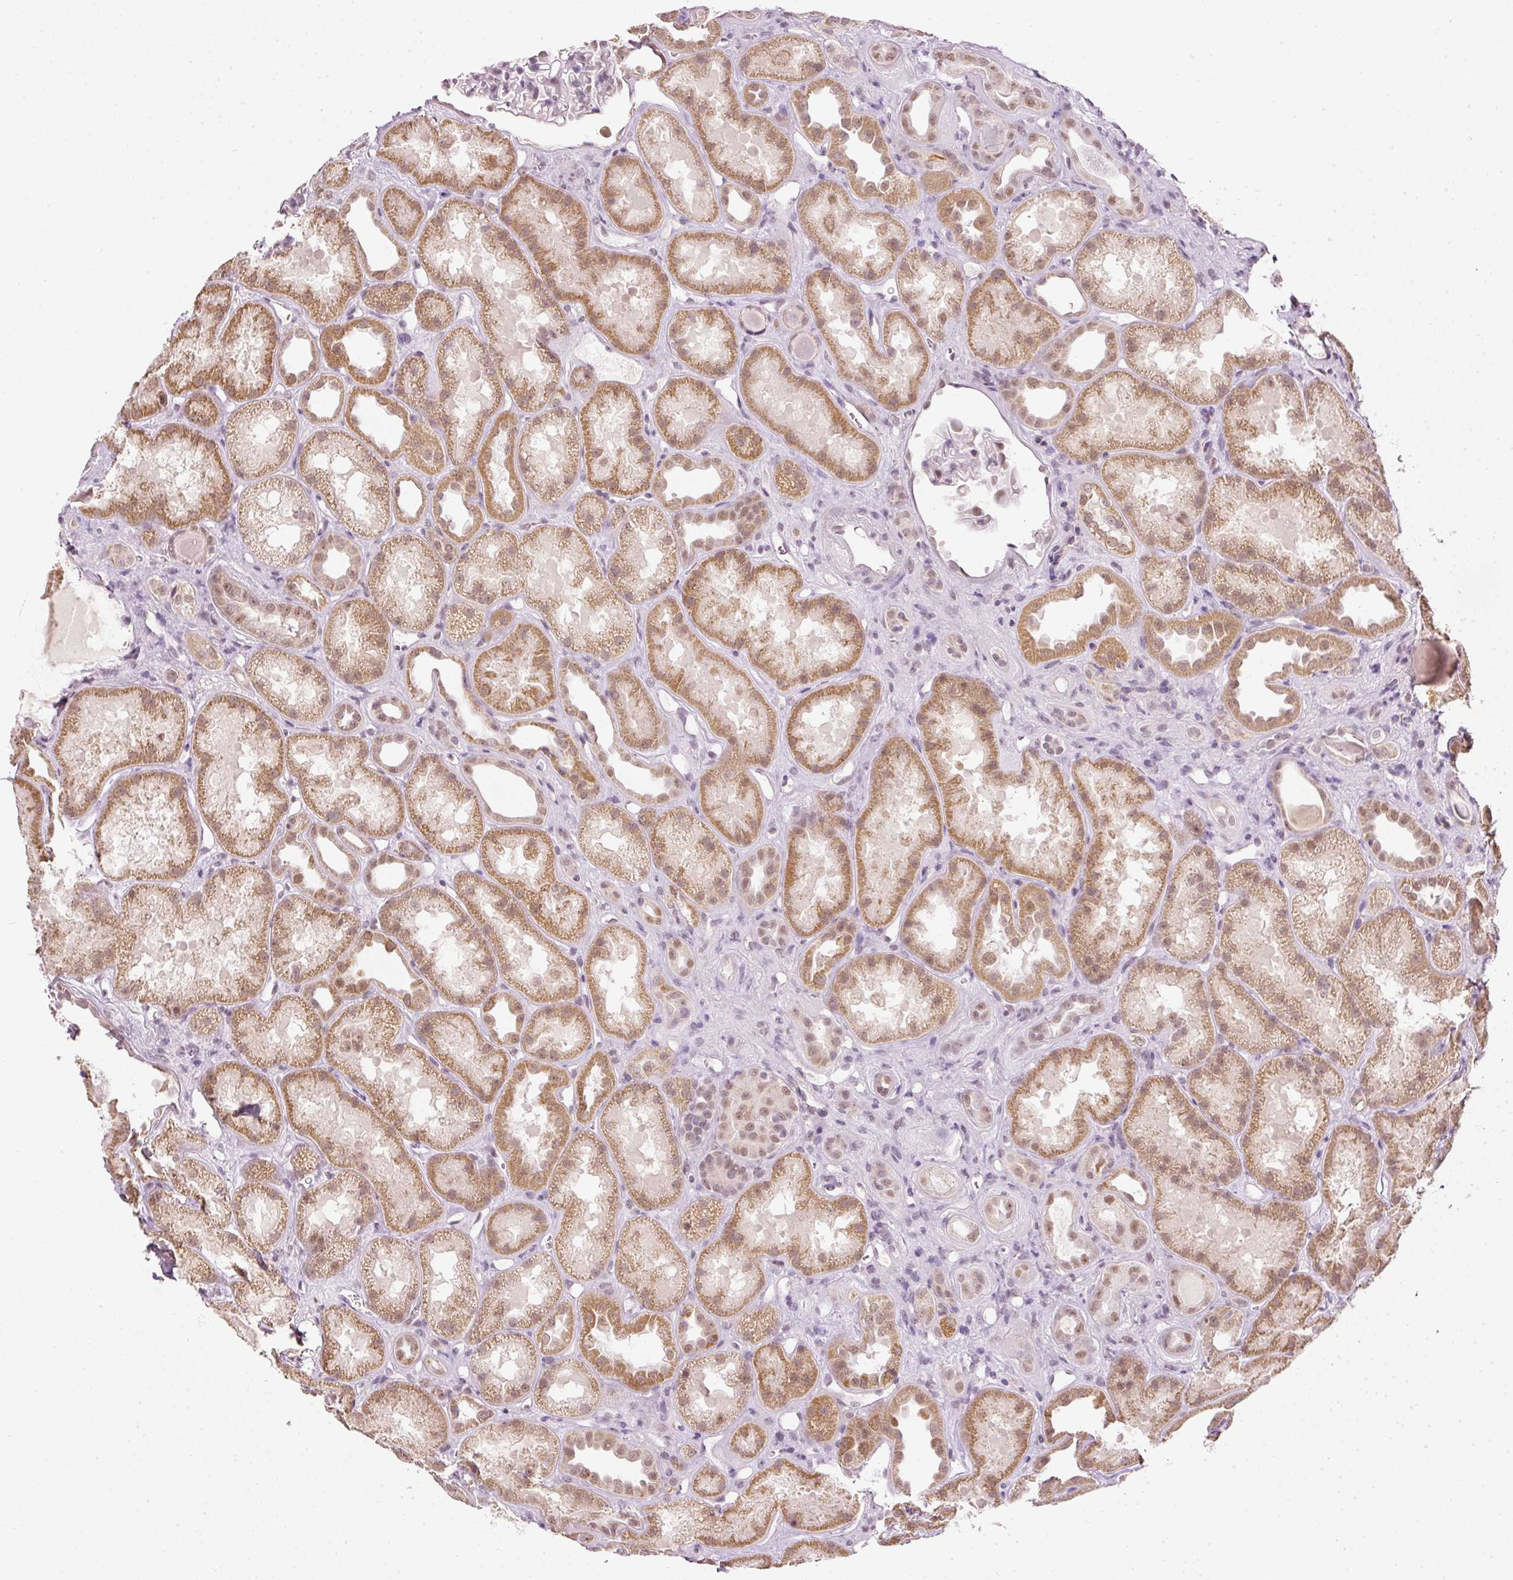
{"staining": {"intensity": "weak", "quantity": "<25%", "location": "nuclear"}, "tissue": "kidney", "cell_type": "Cells in glomeruli", "image_type": "normal", "snomed": [{"axis": "morphology", "description": "Normal tissue, NOS"}, {"axis": "topography", "description": "Kidney"}], "caption": "Immunohistochemistry of normal human kidney reveals no staining in cells in glomeruli.", "gene": "FSTL3", "patient": {"sex": "male", "age": 61}}